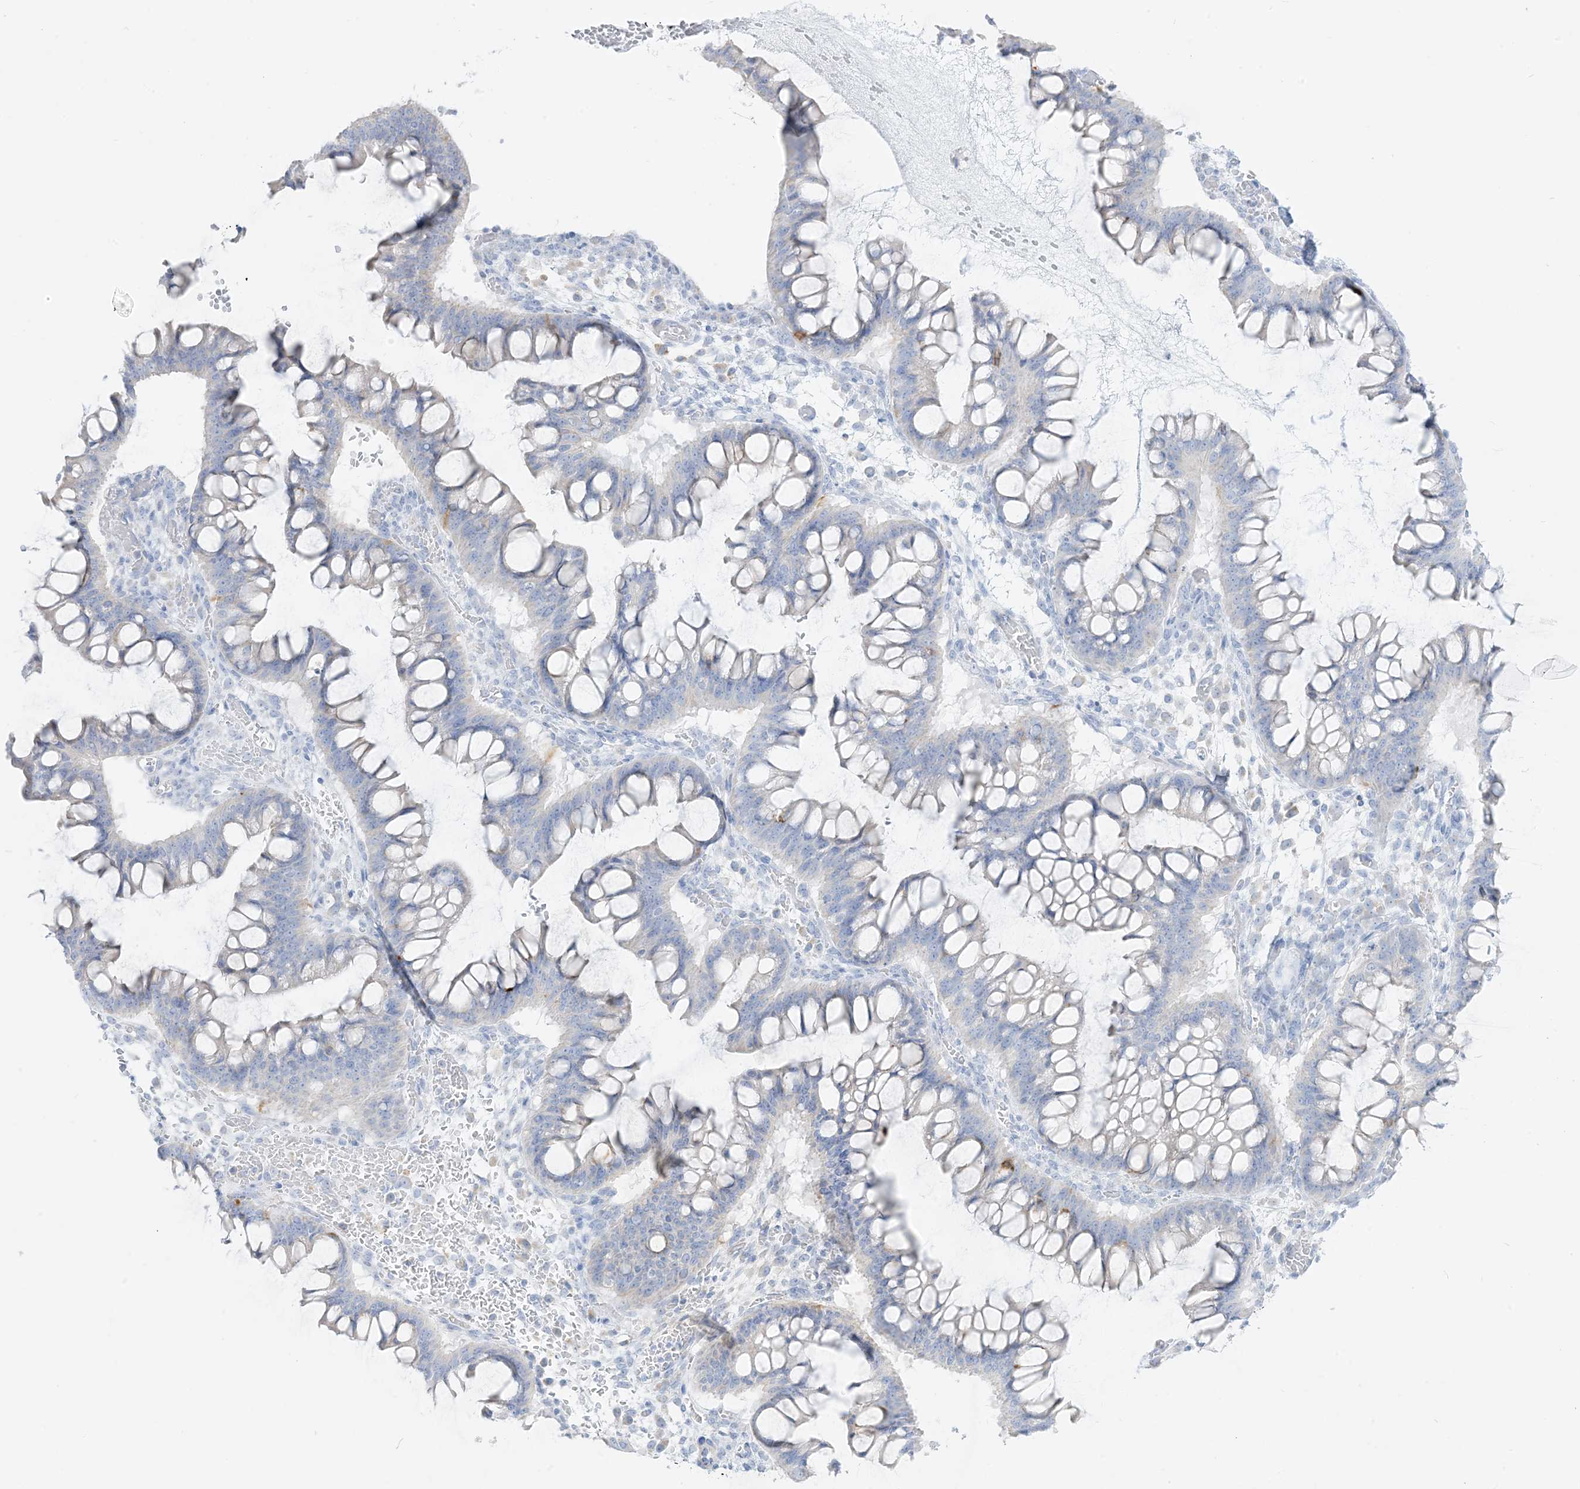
{"staining": {"intensity": "negative", "quantity": "none", "location": "none"}, "tissue": "ovarian cancer", "cell_type": "Tumor cells", "image_type": "cancer", "snomed": [{"axis": "morphology", "description": "Cystadenocarcinoma, mucinous, NOS"}, {"axis": "topography", "description": "Ovary"}], "caption": "This is an IHC photomicrograph of mucinous cystadenocarcinoma (ovarian). There is no positivity in tumor cells.", "gene": "SLC26A3", "patient": {"sex": "female", "age": 73}}